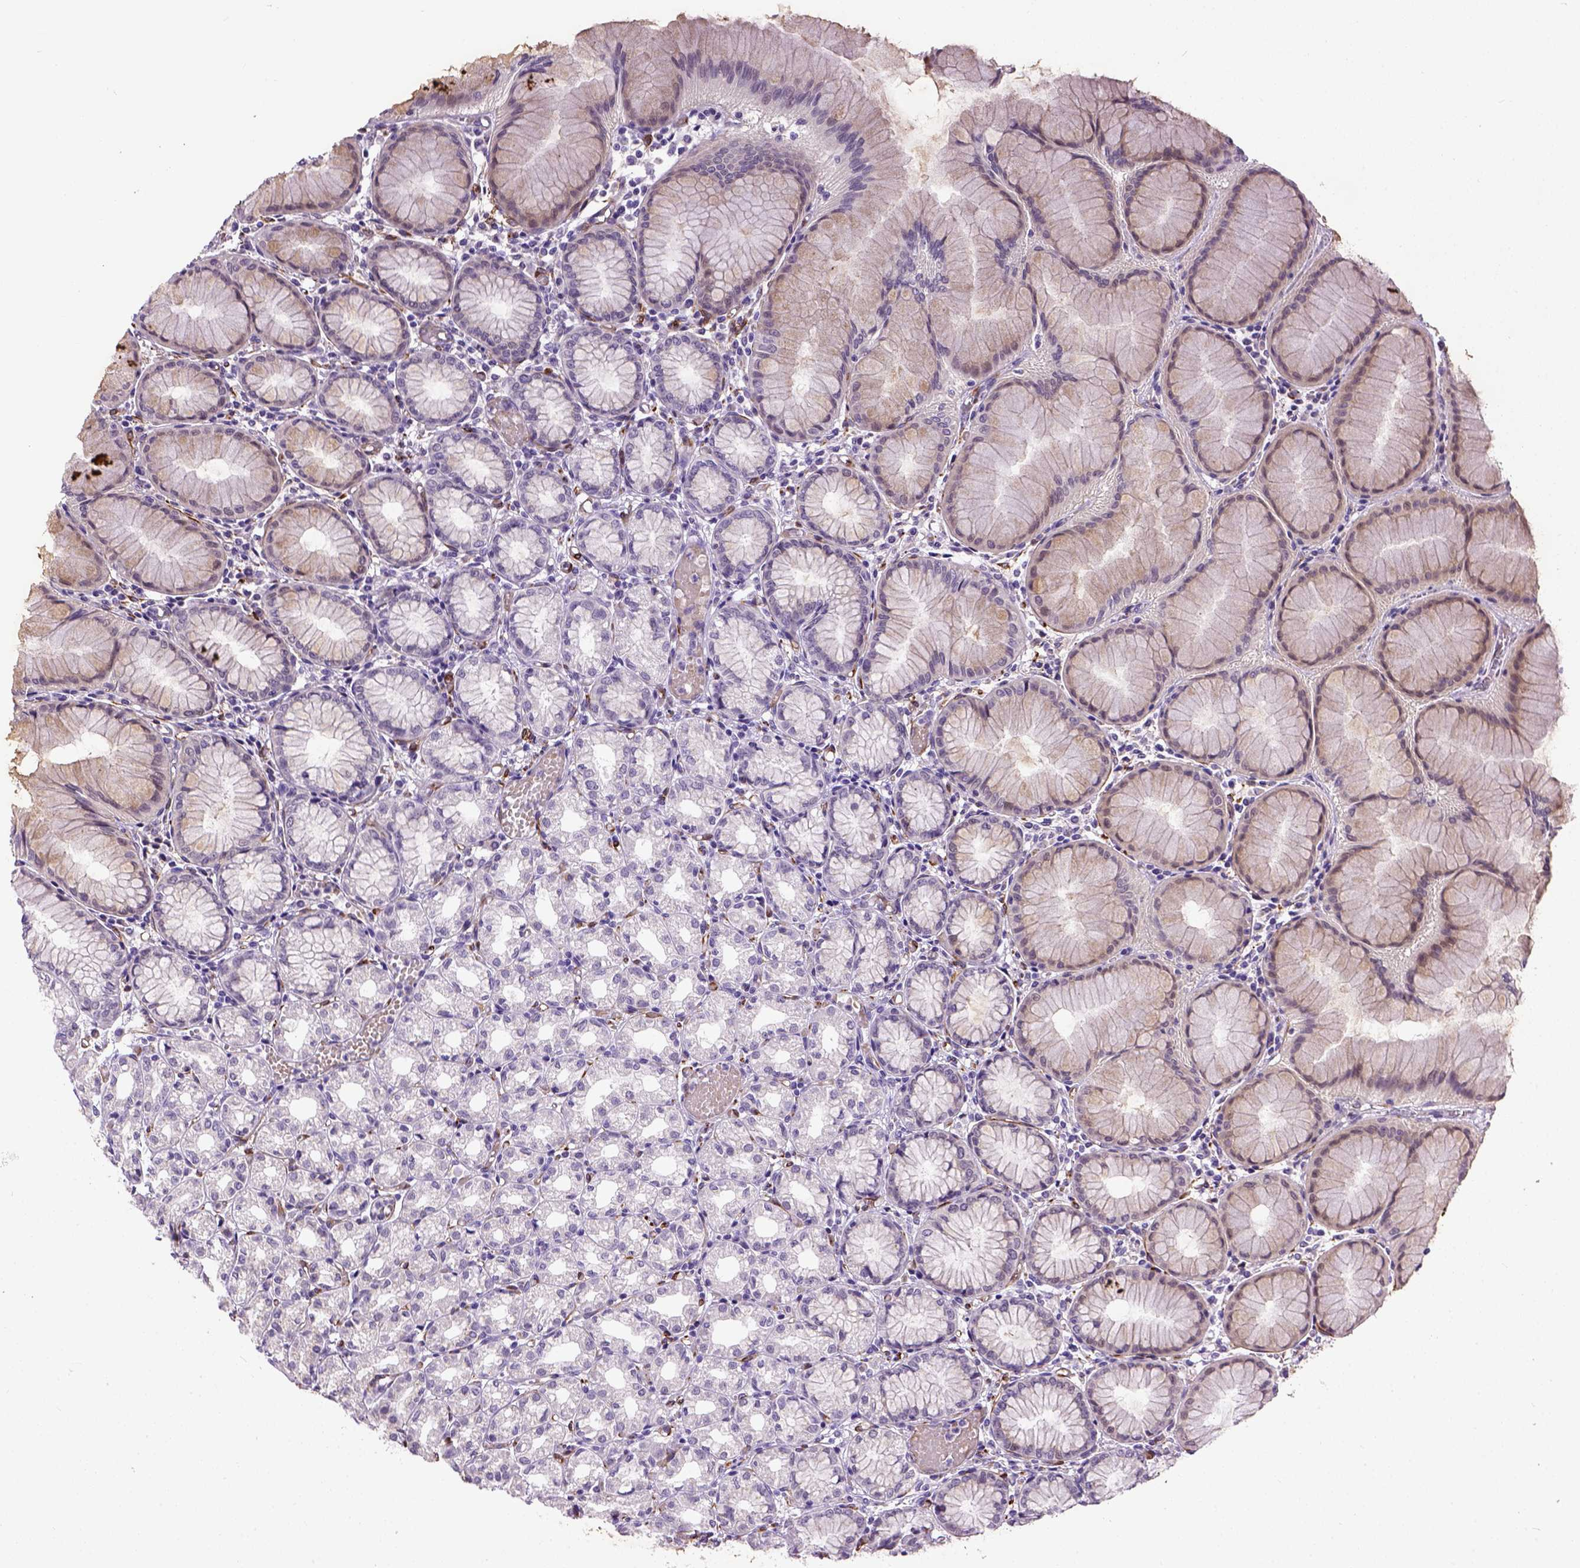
{"staining": {"intensity": "moderate", "quantity": "<25%", "location": "cytoplasmic/membranous"}, "tissue": "stomach", "cell_type": "Glandular cells", "image_type": "normal", "snomed": [{"axis": "morphology", "description": "Normal tissue, NOS"}, {"axis": "topography", "description": "Stomach"}], "caption": "Immunohistochemical staining of unremarkable stomach exhibits <25% levels of moderate cytoplasmic/membranous protein expression in approximately <25% of glandular cells.", "gene": "KAZN", "patient": {"sex": "female", "age": 57}}